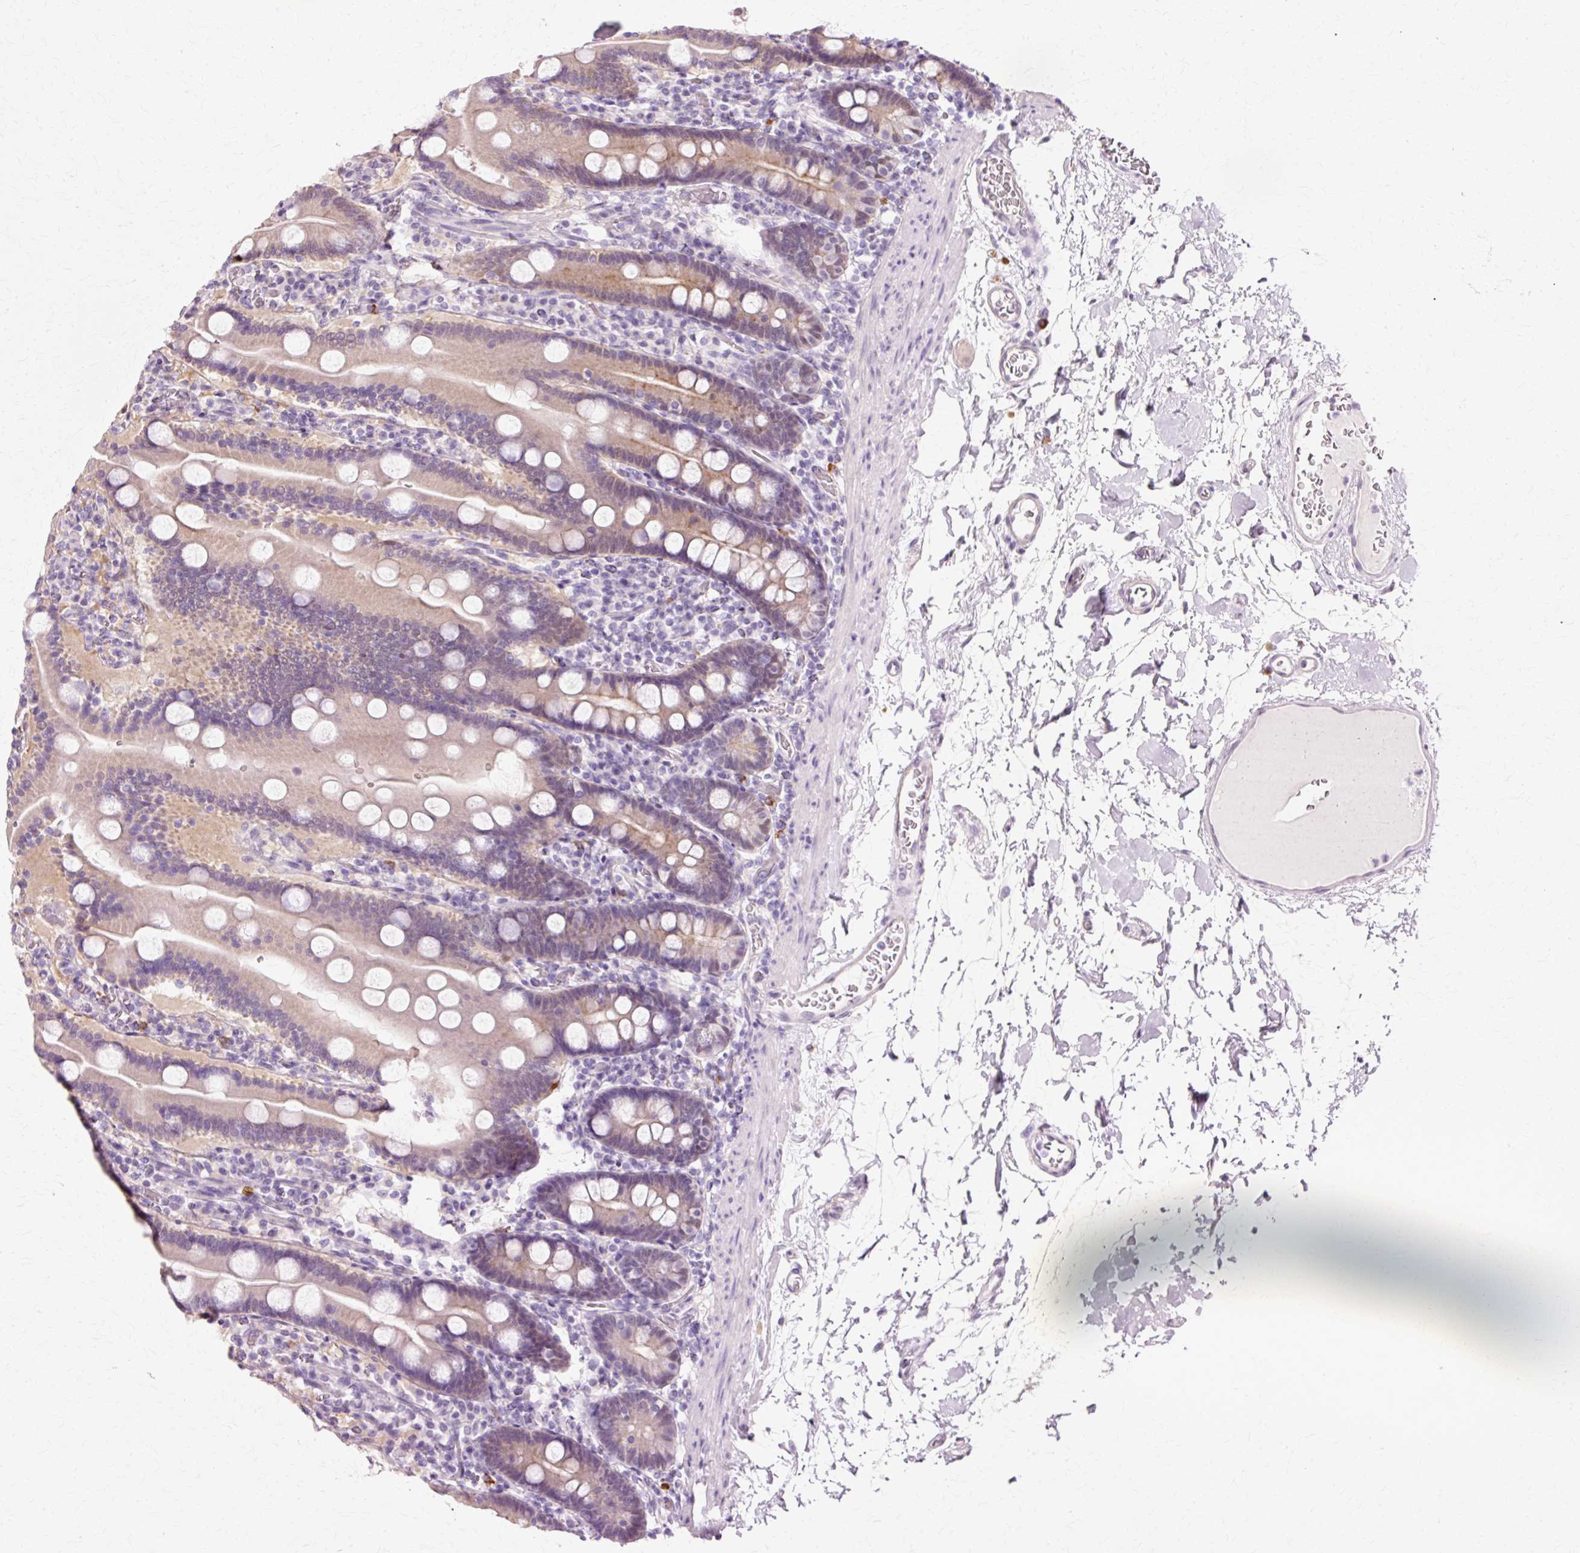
{"staining": {"intensity": "weak", "quantity": "25%-75%", "location": "cytoplasmic/membranous"}, "tissue": "duodenum", "cell_type": "Glandular cells", "image_type": "normal", "snomed": [{"axis": "morphology", "description": "Normal tissue, NOS"}, {"axis": "topography", "description": "Duodenum"}], "caption": "Duodenum stained for a protein (brown) reveals weak cytoplasmic/membranous positive staining in approximately 25%-75% of glandular cells.", "gene": "VN1R2", "patient": {"sex": "male", "age": 55}}